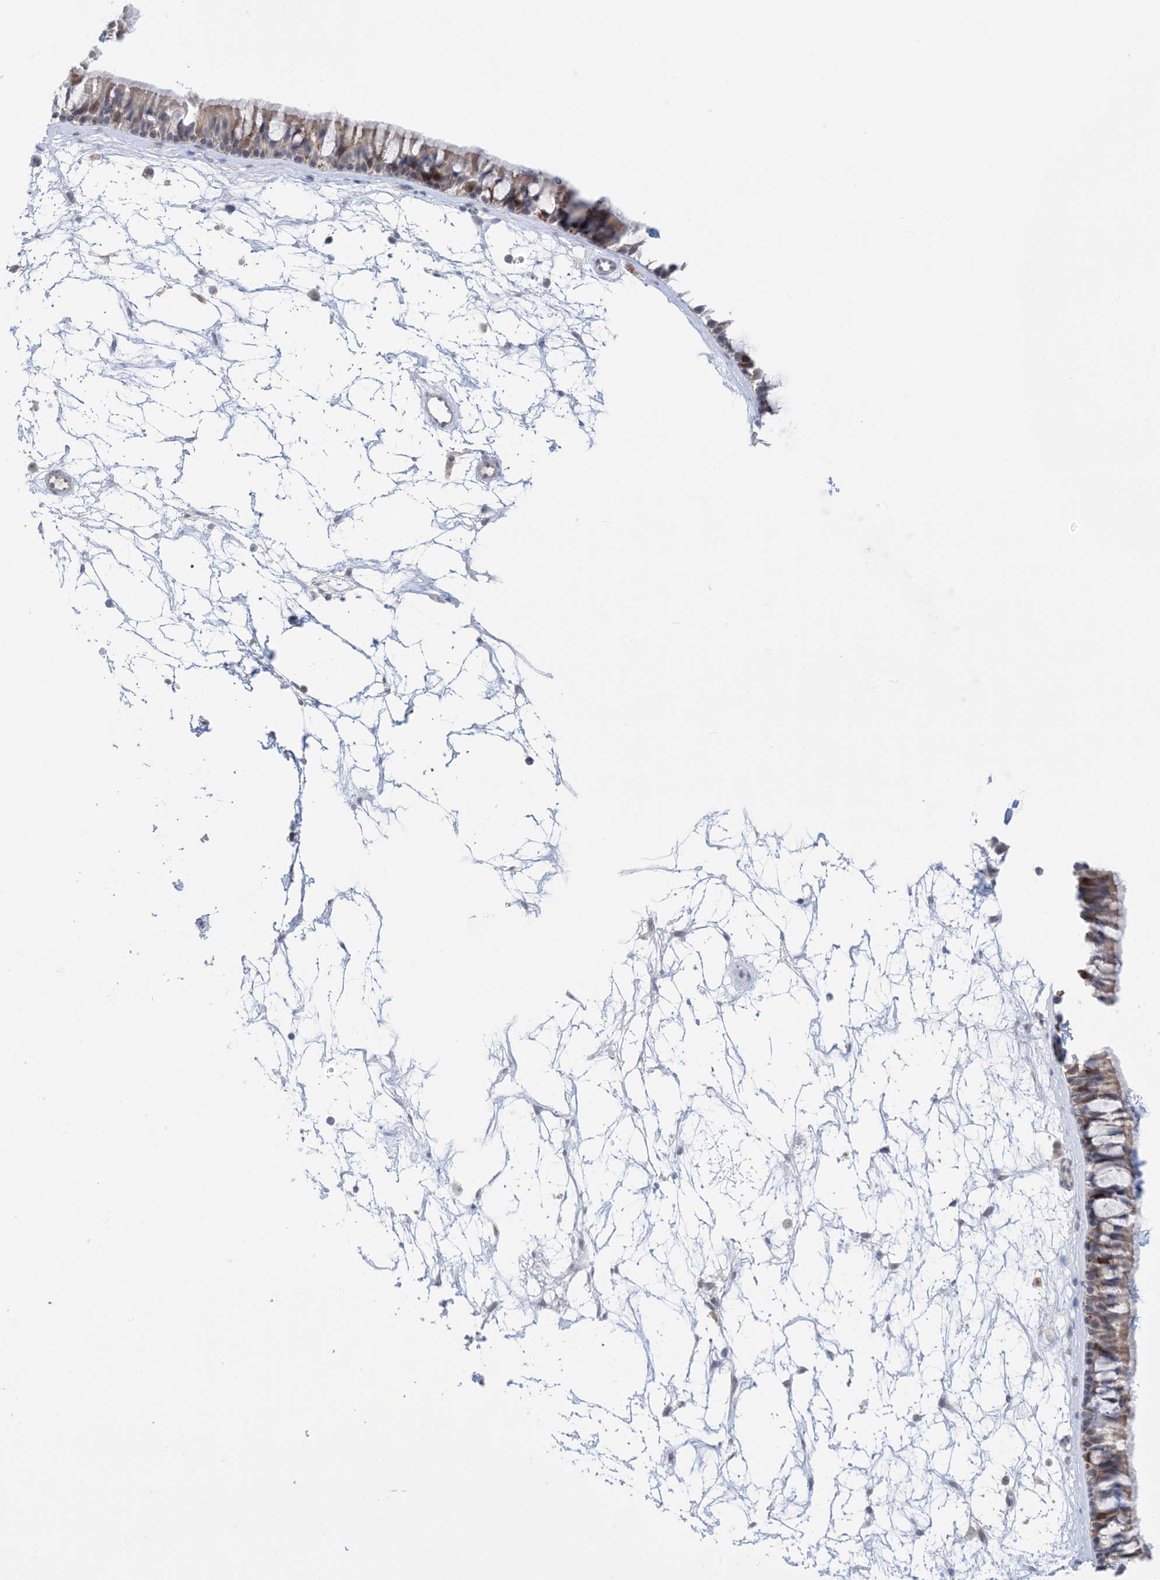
{"staining": {"intensity": "moderate", "quantity": "<25%", "location": "cytoplasmic/membranous"}, "tissue": "nasopharynx", "cell_type": "Respiratory epithelial cells", "image_type": "normal", "snomed": [{"axis": "morphology", "description": "Normal tissue, NOS"}, {"axis": "topography", "description": "Nasopharynx"}], "caption": "Immunohistochemistry micrograph of benign nasopharynx: nasopharynx stained using immunohistochemistry (IHC) reveals low levels of moderate protein expression localized specifically in the cytoplasmic/membranous of respiratory epithelial cells, appearing as a cytoplasmic/membranous brown color.", "gene": "TTYH1", "patient": {"sex": "male", "age": 64}}